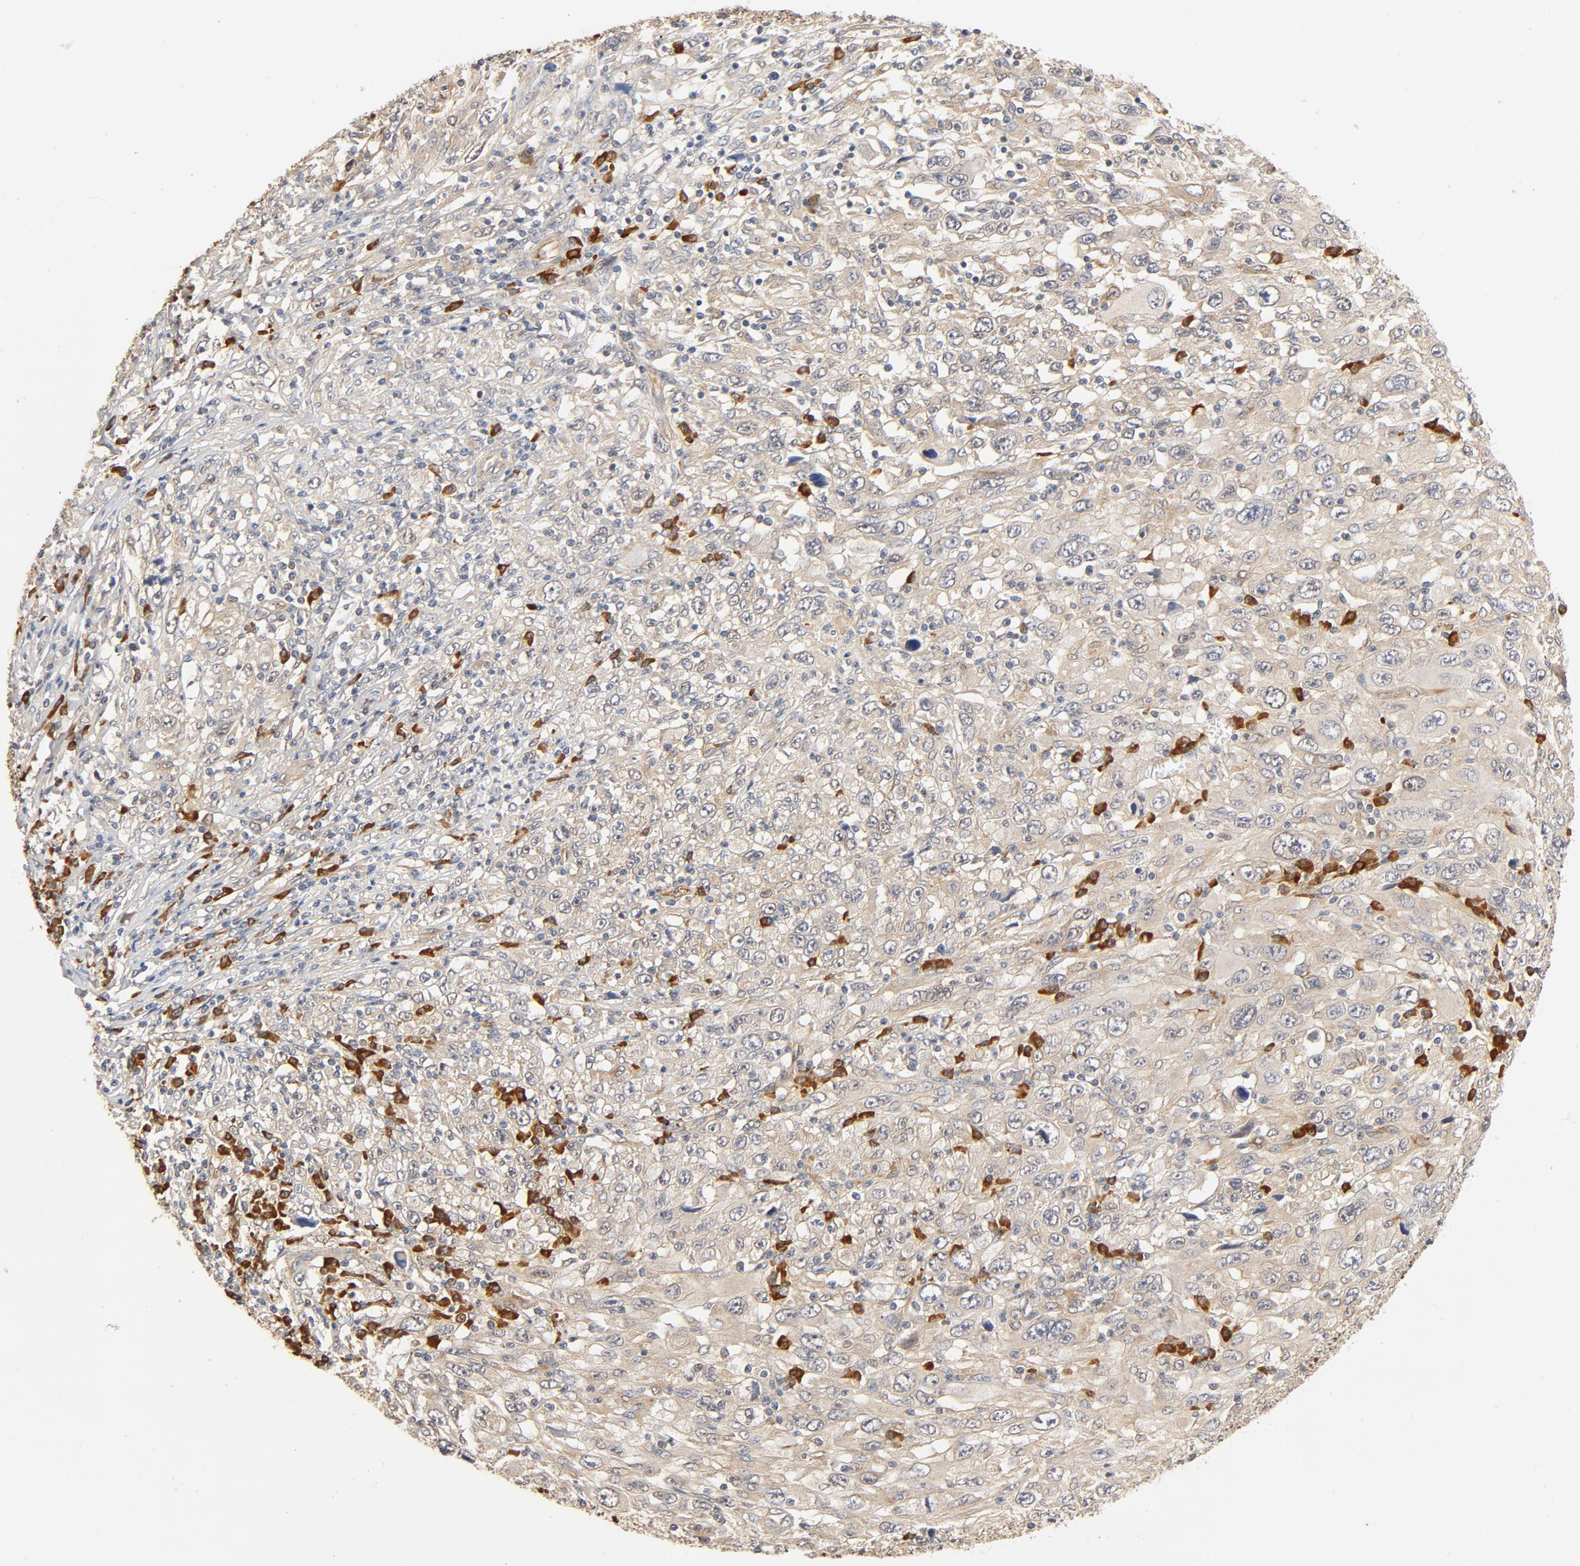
{"staining": {"intensity": "weak", "quantity": ">75%", "location": "cytoplasmic/membranous"}, "tissue": "melanoma", "cell_type": "Tumor cells", "image_type": "cancer", "snomed": [{"axis": "morphology", "description": "Malignant melanoma, Metastatic site"}, {"axis": "topography", "description": "Skin"}], "caption": "There is low levels of weak cytoplasmic/membranous expression in tumor cells of malignant melanoma (metastatic site), as demonstrated by immunohistochemical staining (brown color).", "gene": "UBE2J1", "patient": {"sex": "female", "age": 56}}